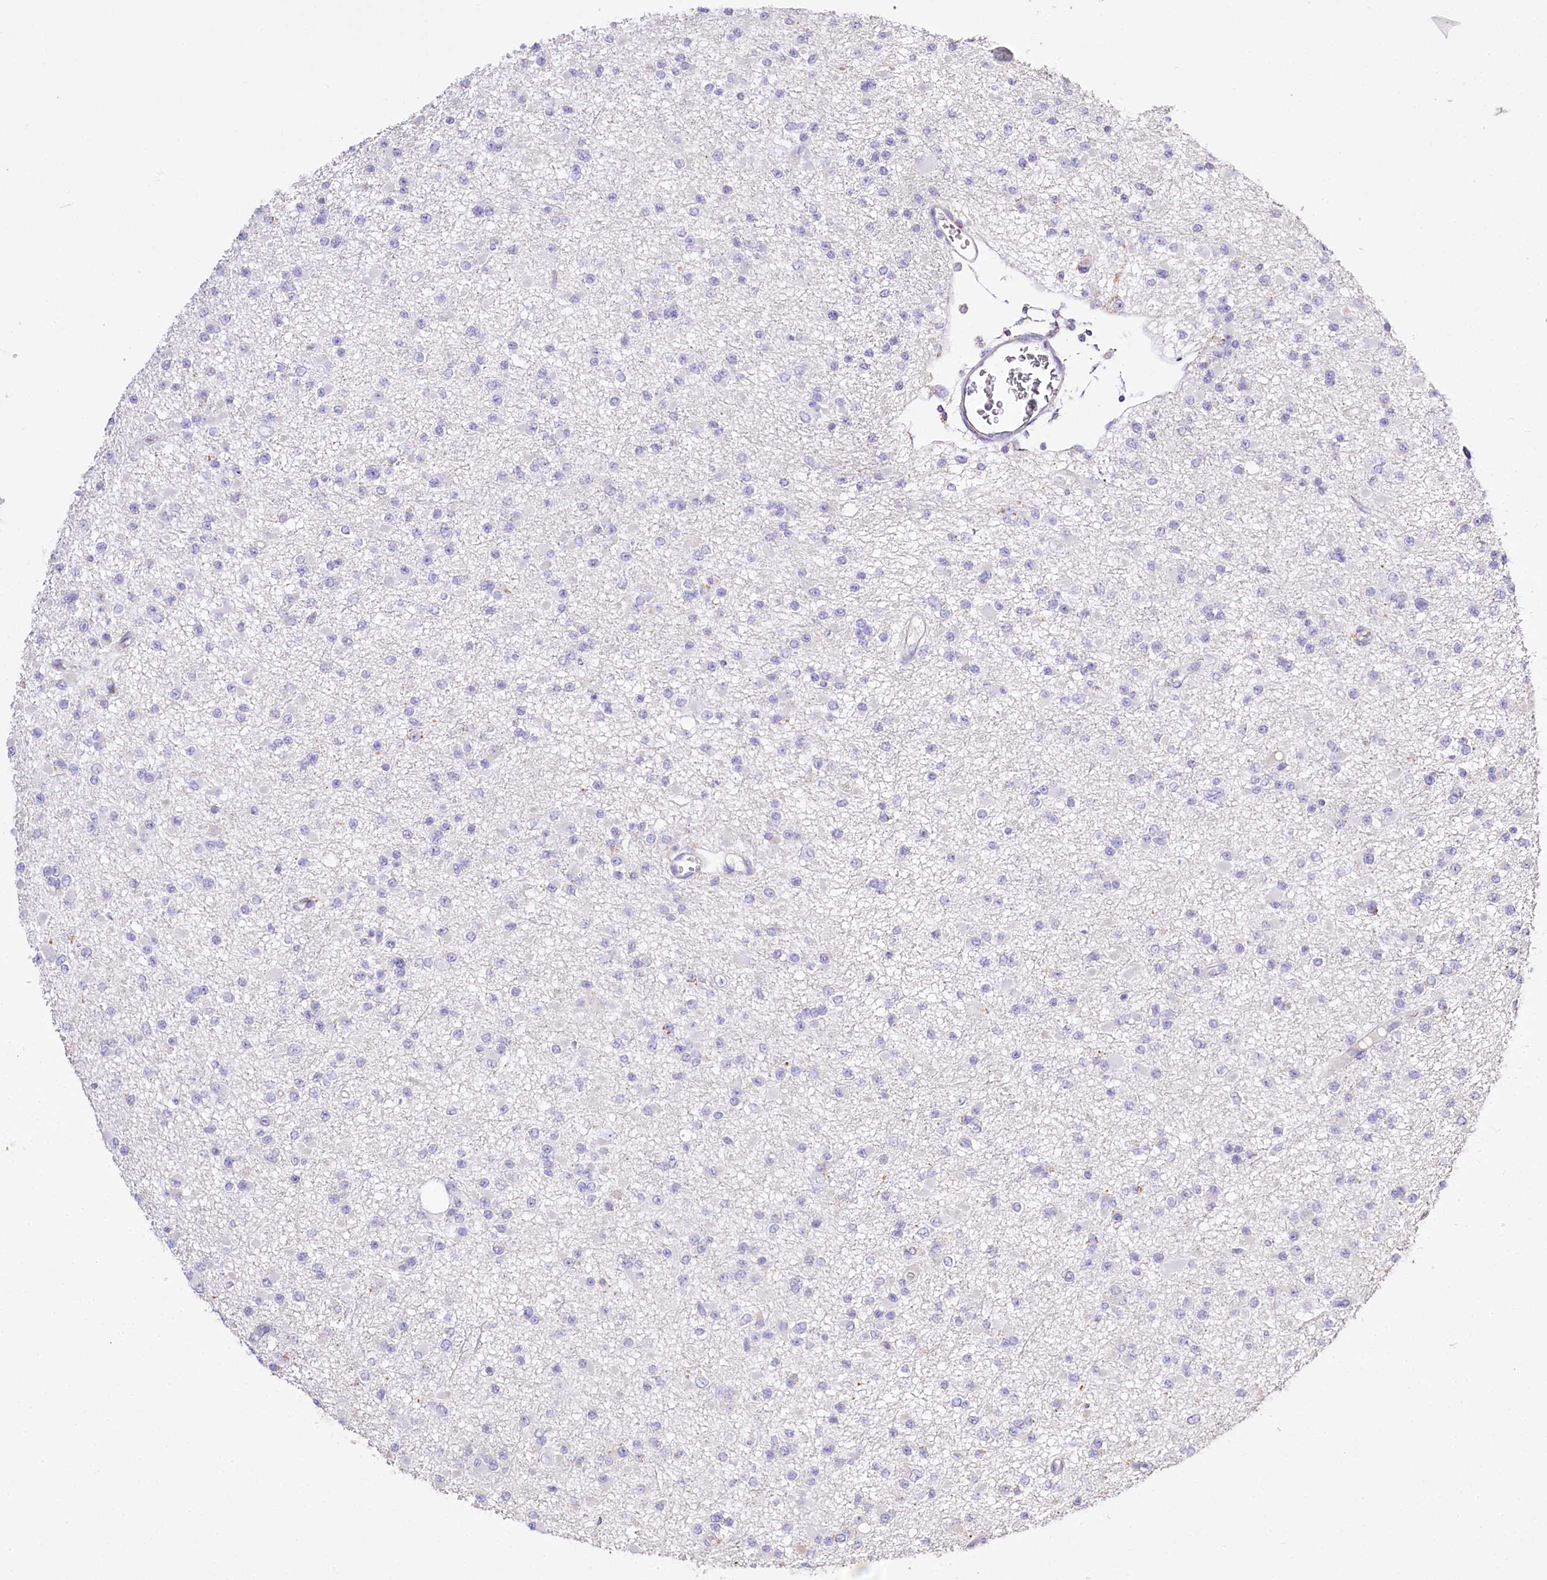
{"staining": {"intensity": "negative", "quantity": "none", "location": "none"}, "tissue": "glioma", "cell_type": "Tumor cells", "image_type": "cancer", "snomed": [{"axis": "morphology", "description": "Glioma, malignant, Low grade"}, {"axis": "topography", "description": "Brain"}], "caption": "The histopathology image shows no significant staining in tumor cells of malignant low-grade glioma.", "gene": "PTER", "patient": {"sex": "female", "age": 22}}